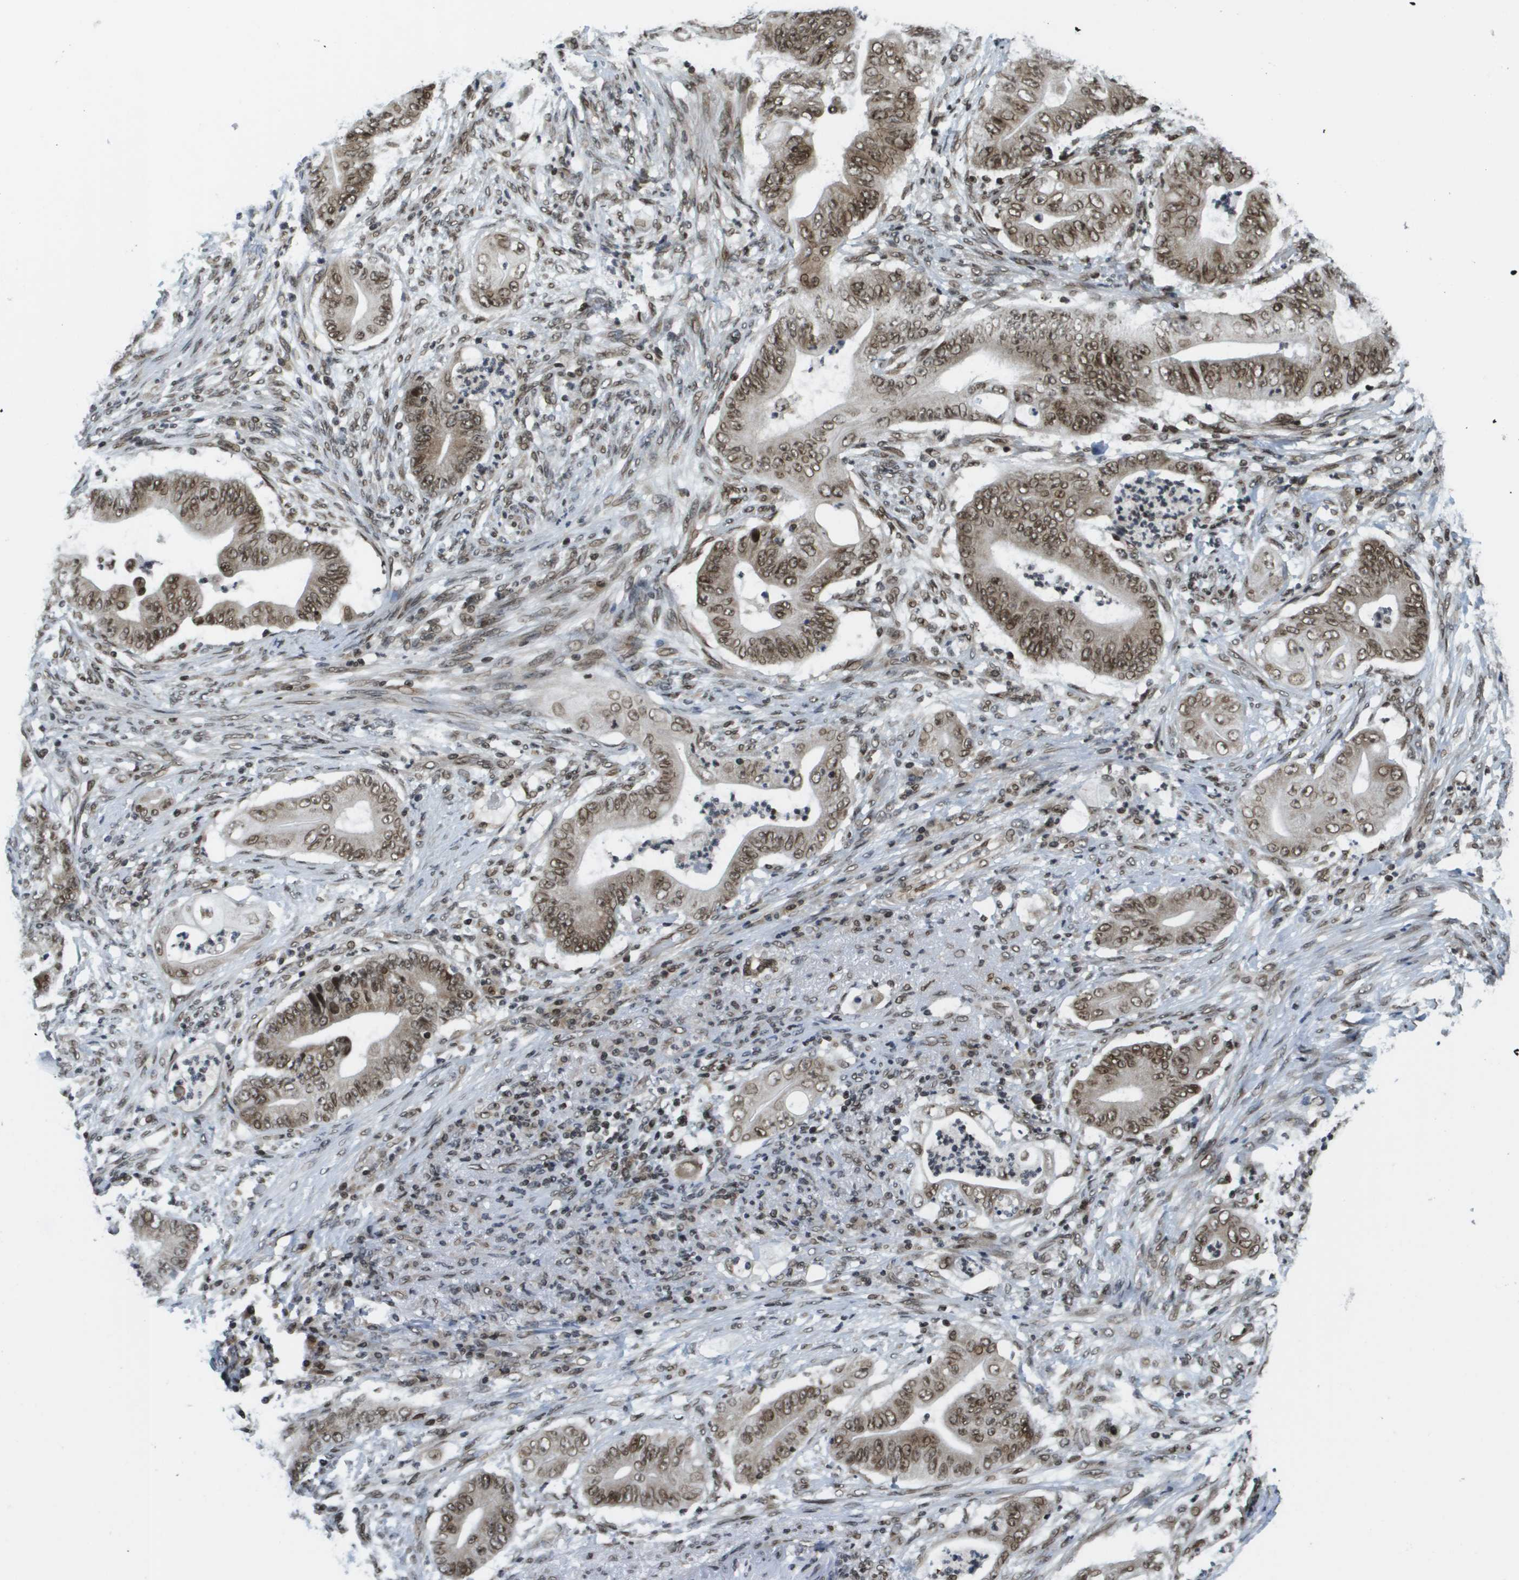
{"staining": {"intensity": "moderate", "quantity": ">75%", "location": "nuclear"}, "tissue": "stomach cancer", "cell_type": "Tumor cells", "image_type": "cancer", "snomed": [{"axis": "morphology", "description": "Adenocarcinoma, NOS"}, {"axis": "topography", "description": "Stomach"}], "caption": "Human stomach adenocarcinoma stained with a brown dye shows moderate nuclear positive positivity in approximately >75% of tumor cells.", "gene": "RECQL4", "patient": {"sex": "female", "age": 73}}